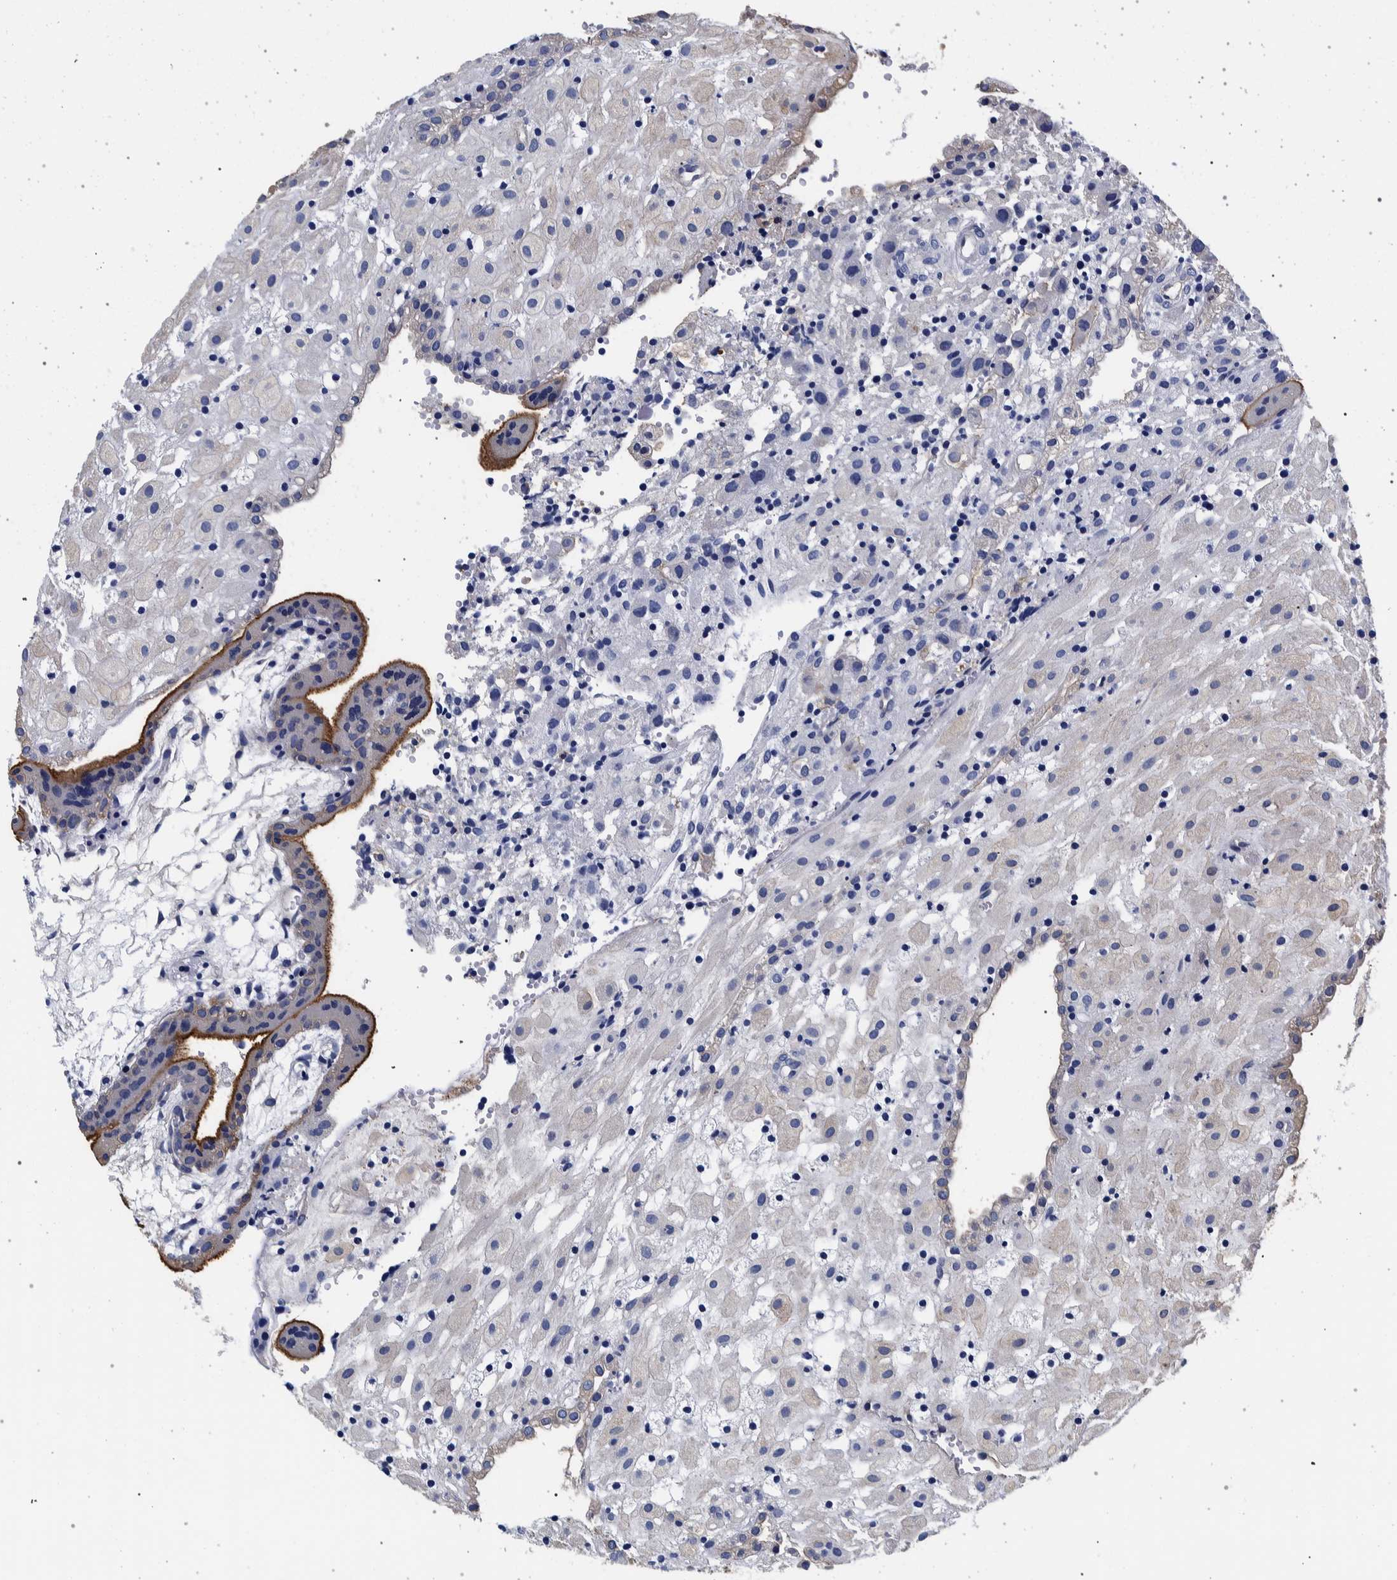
{"staining": {"intensity": "negative", "quantity": "none", "location": "none"}, "tissue": "placenta", "cell_type": "Decidual cells", "image_type": "normal", "snomed": [{"axis": "morphology", "description": "Normal tissue, NOS"}, {"axis": "topography", "description": "Placenta"}], "caption": "The histopathology image reveals no staining of decidual cells in unremarkable placenta.", "gene": "NIBAN2", "patient": {"sex": "female", "age": 18}}